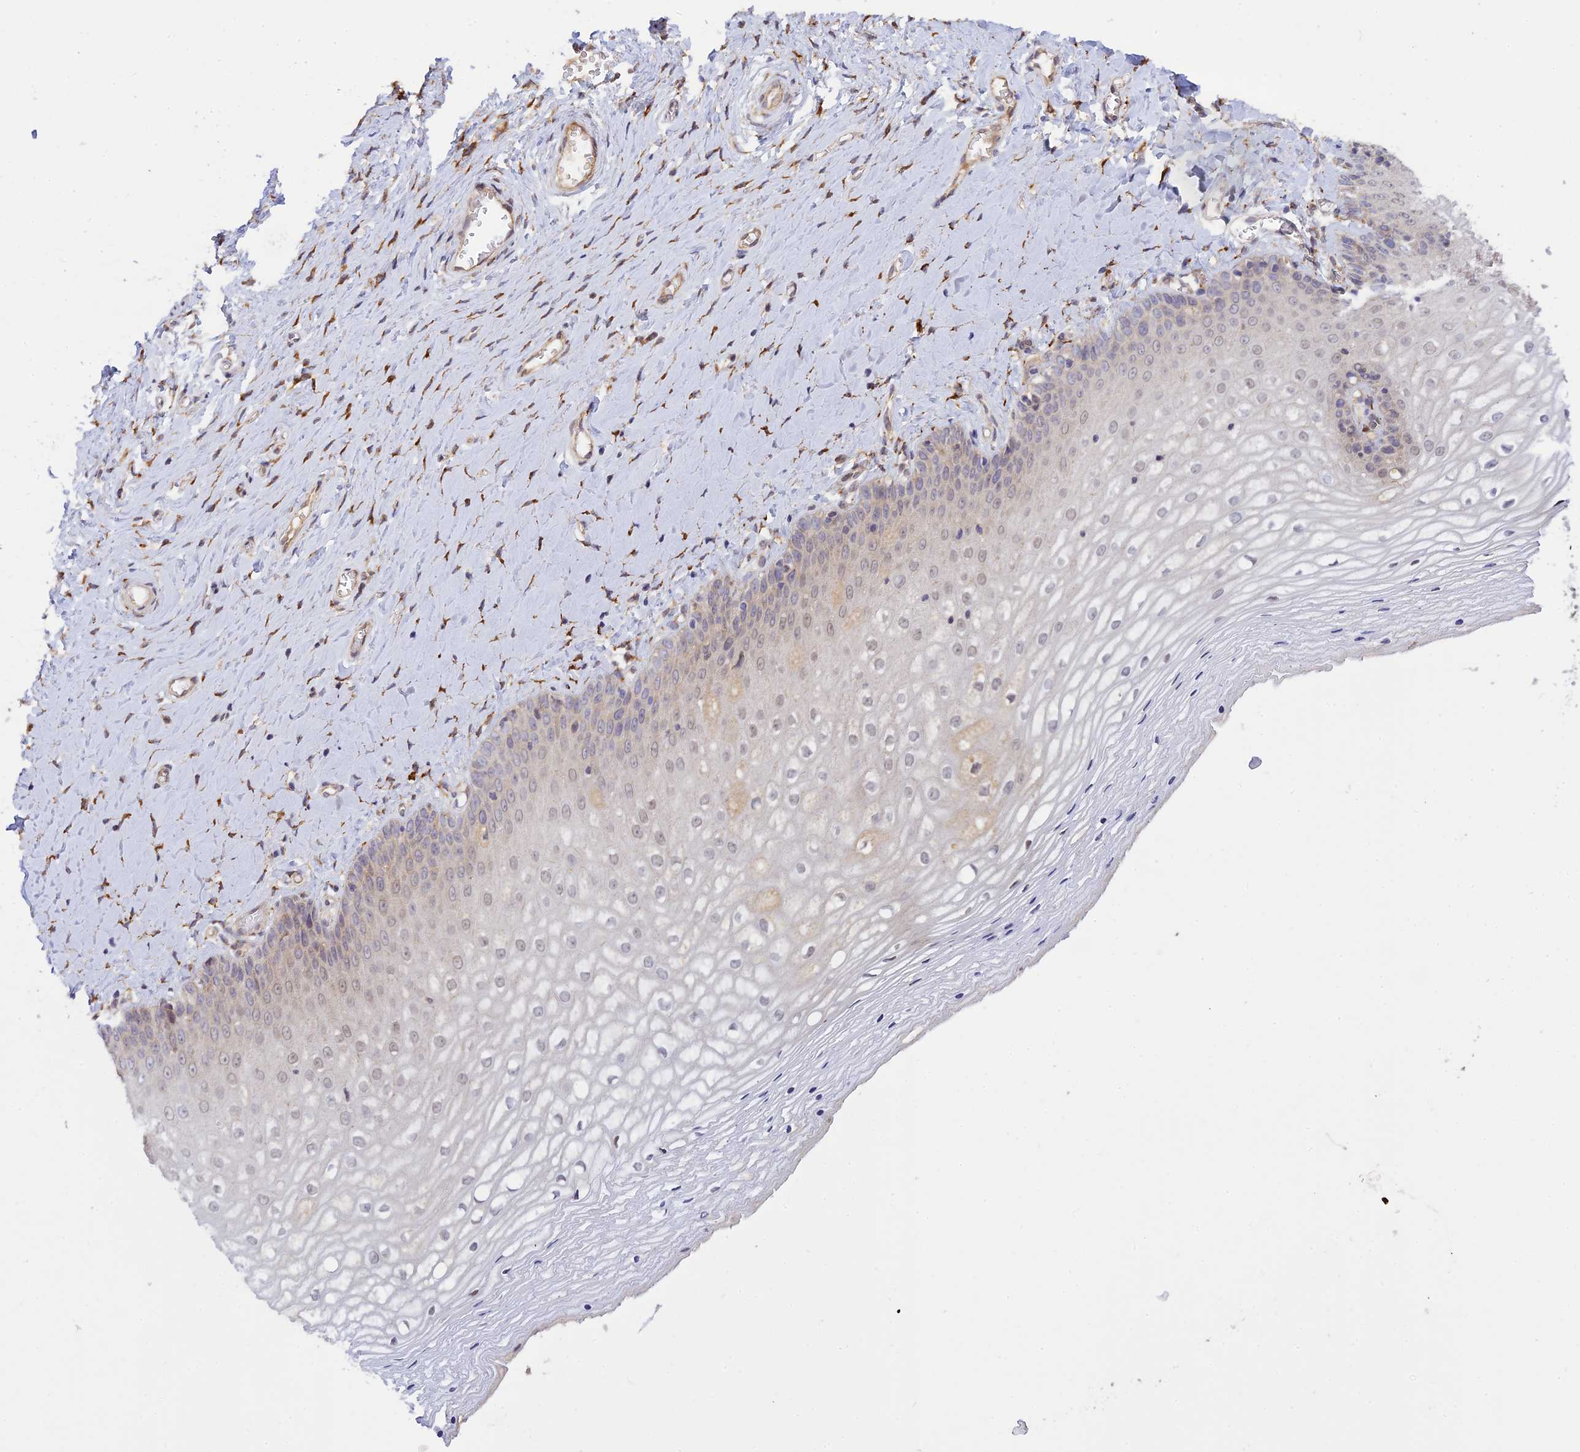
{"staining": {"intensity": "weak", "quantity": "<25%", "location": "nuclear"}, "tissue": "vagina", "cell_type": "Squamous epithelial cells", "image_type": "normal", "snomed": [{"axis": "morphology", "description": "Normal tissue, NOS"}, {"axis": "topography", "description": "Vagina"}], "caption": "This photomicrograph is of benign vagina stained with immunohistochemistry to label a protein in brown with the nuclei are counter-stained blue. There is no positivity in squamous epithelial cells. (Stains: DAB immunohistochemistry (IHC) with hematoxylin counter stain, Microscopy: brightfield microscopy at high magnification).", "gene": "P3H3", "patient": {"sex": "female", "age": 65}}